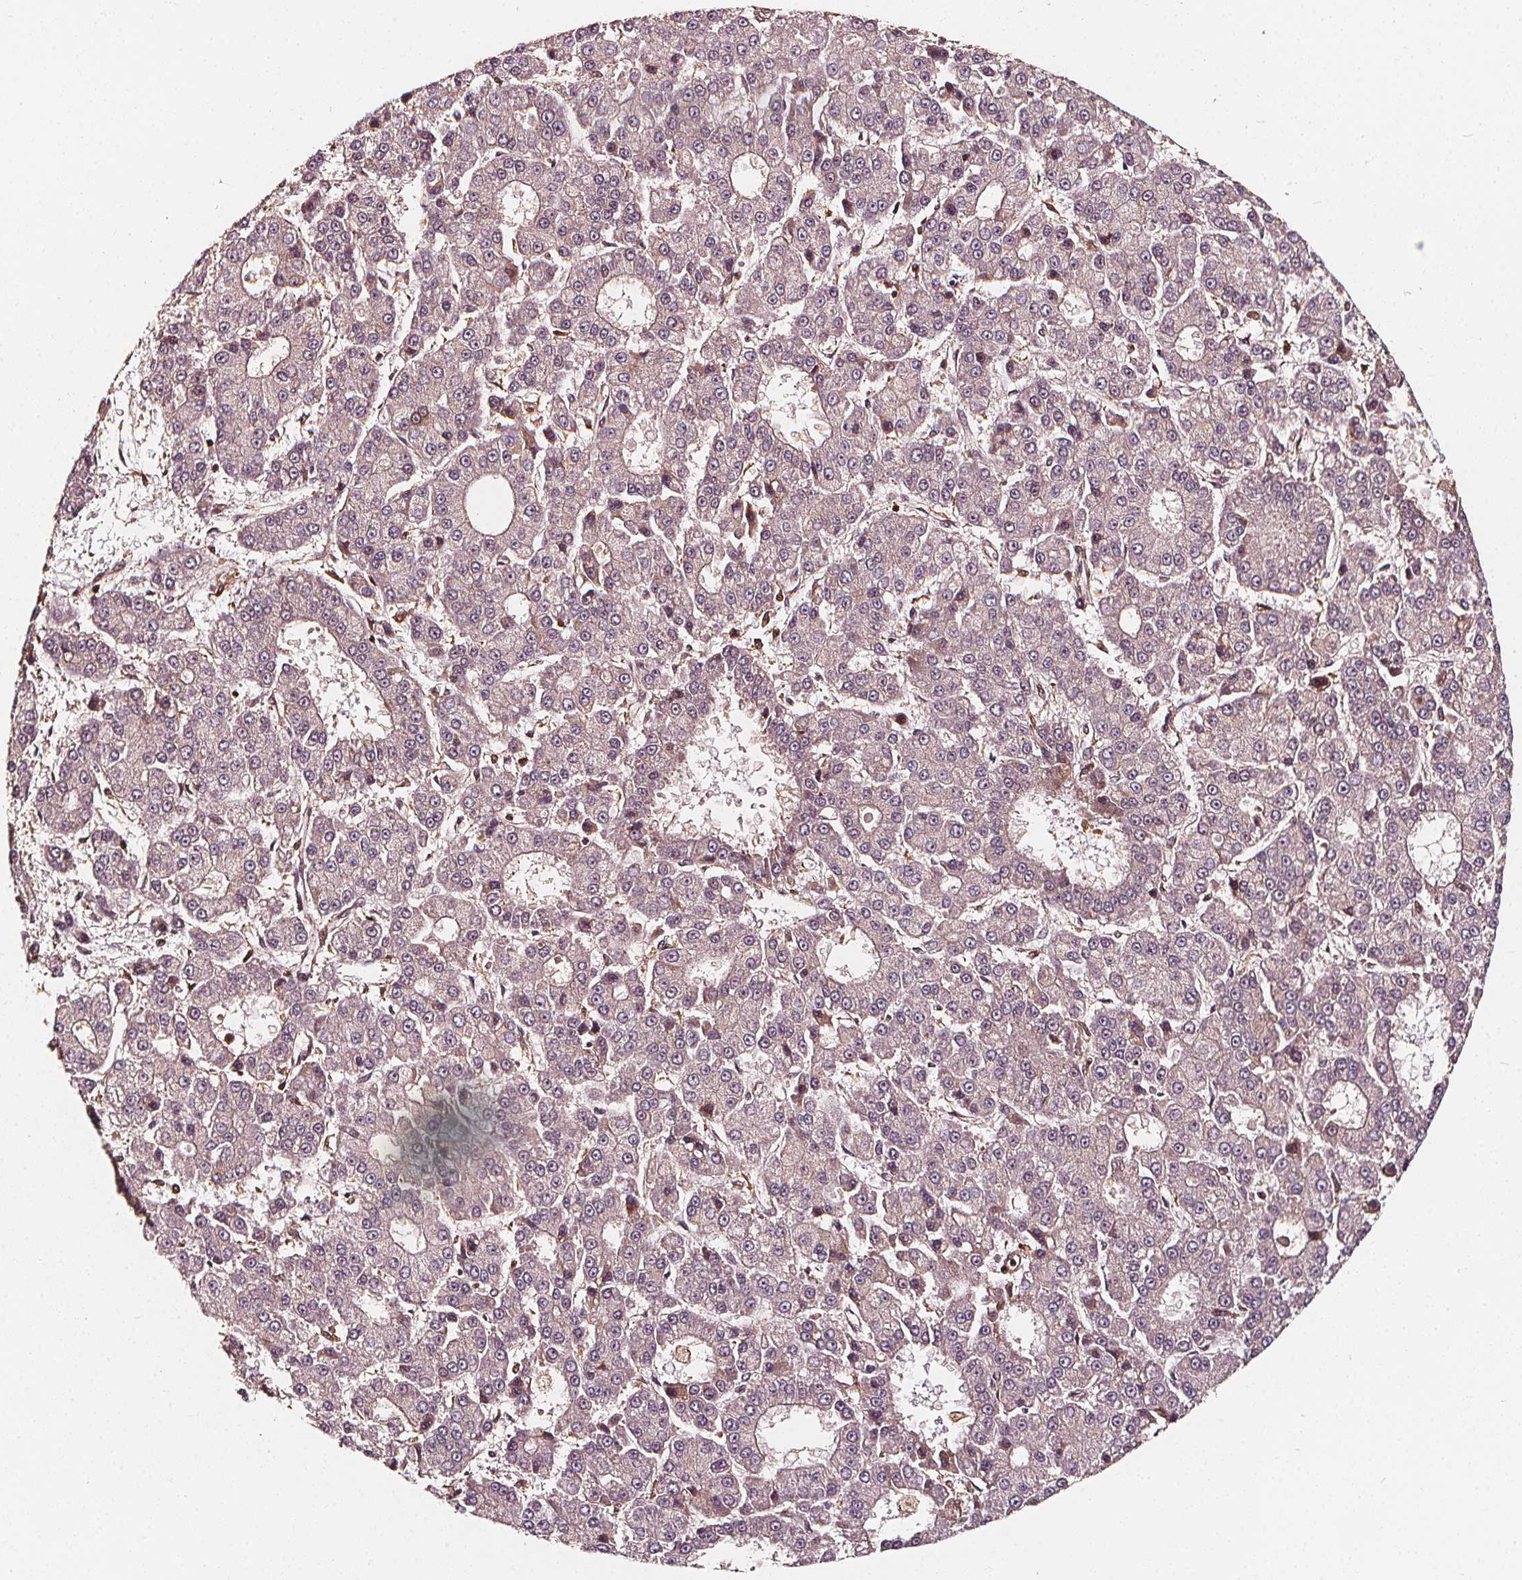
{"staining": {"intensity": "negative", "quantity": "none", "location": "none"}, "tissue": "liver cancer", "cell_type": "Tumor cells", "image_type": "cancer", "snomed": [{"axis": "morphology", "description": "Carcinoma, Hepatocellular, NOS"}, {"axis": "topography", "description": "Liver"}], "caption": "Human hepatocellular carcinoma (liver) stained for a protein using IHC shows no expression in tumor cells.", "gene": "EXOSC9", "patient": {"sex": "male", "age": 70}}